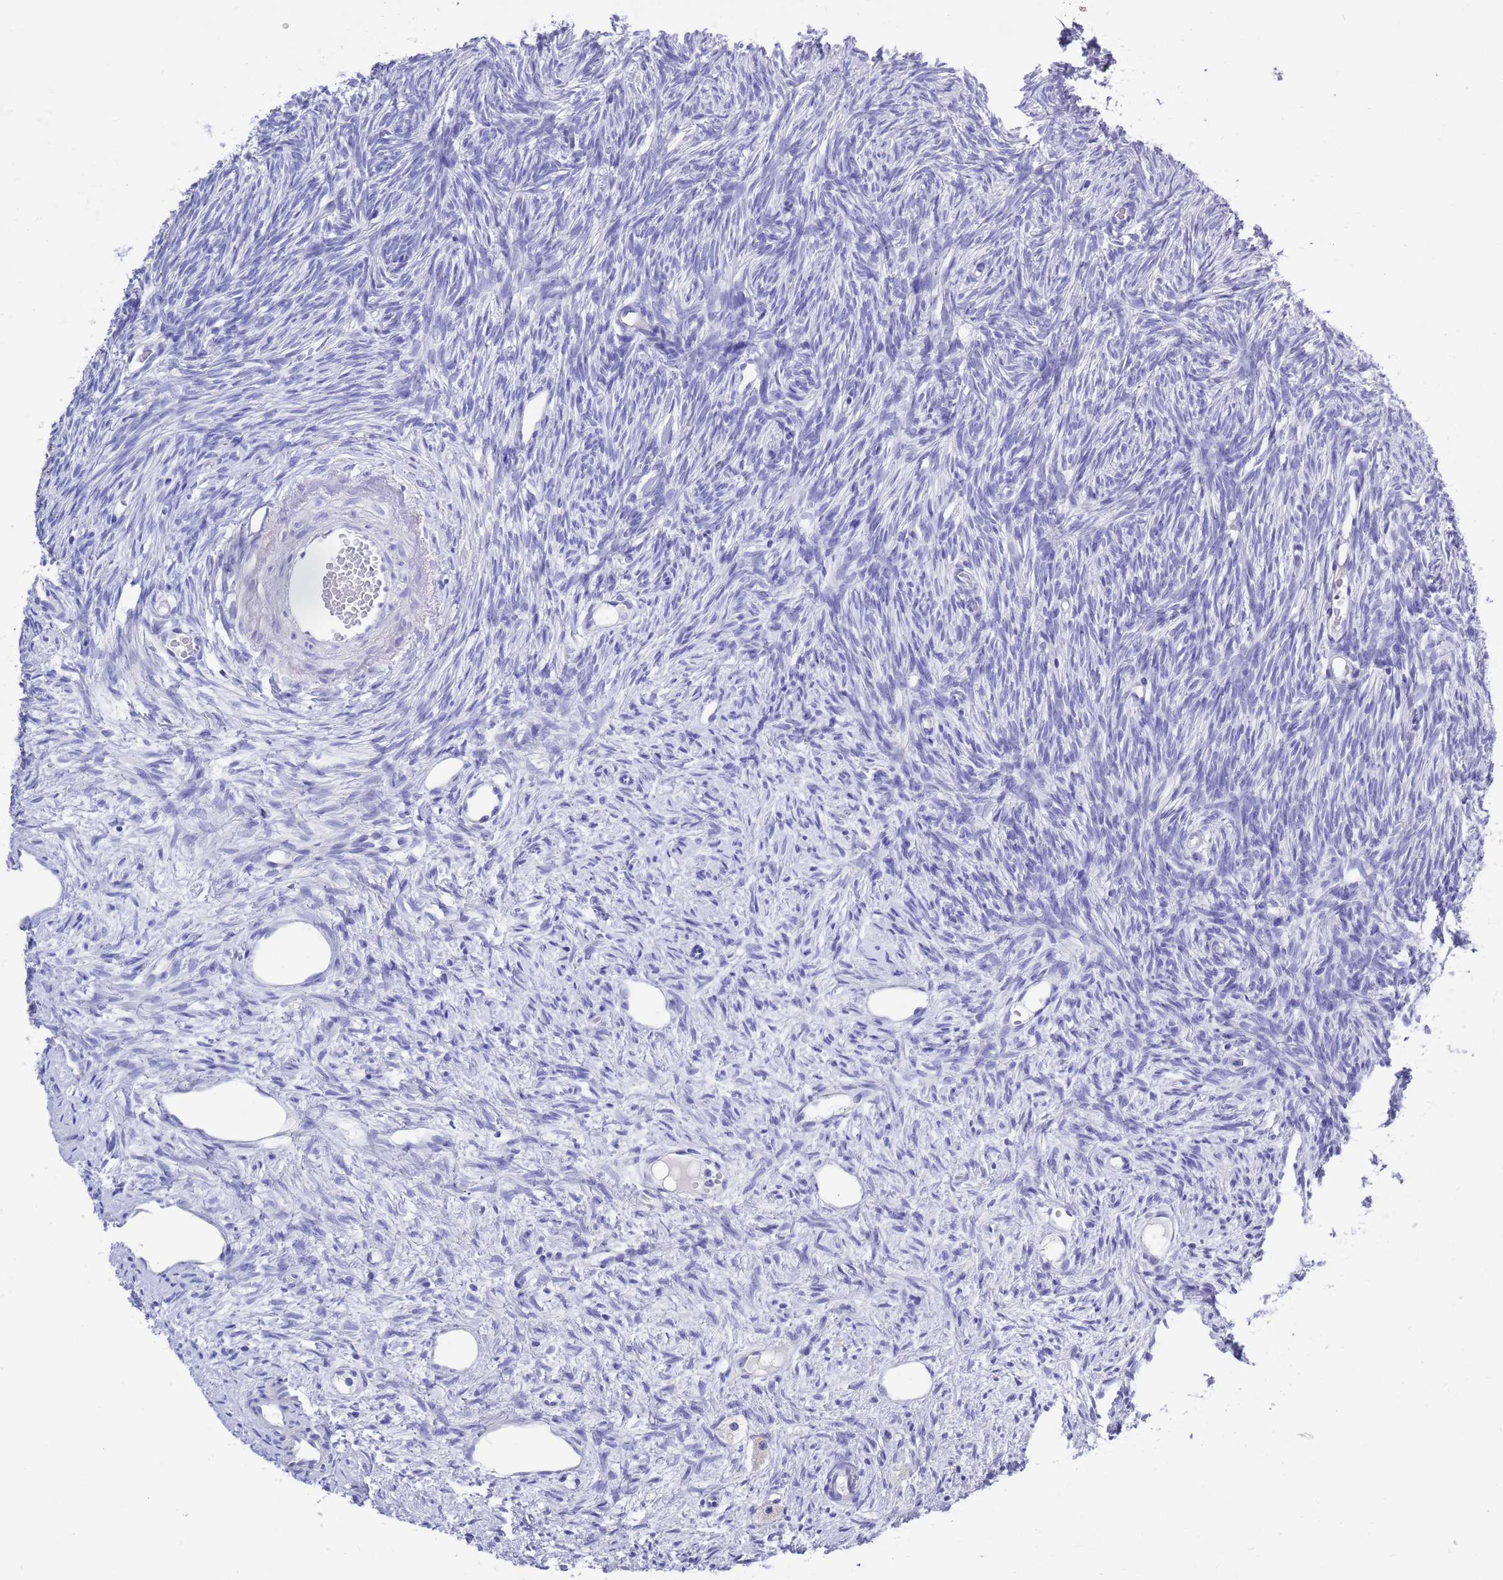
{"staining": {"intensity": "negative", "quantity": "none", "location": "none"}, "tissue": "ovary", "cell_type": "Ovarian stroma cells", "image_type": "normal", "snomed": [{"axis": "morphology", "description": "Normal tissue, NOS"}, {"axis": "topography", "description": "Ovary"}], "caption": "Immunohistochemistry image of normal human ovary stained for a protein (brown), which shows no expression in ovarian stroma cells.", "gene": "MTMR2", "patient": {"sex": "female", "age": 51}}